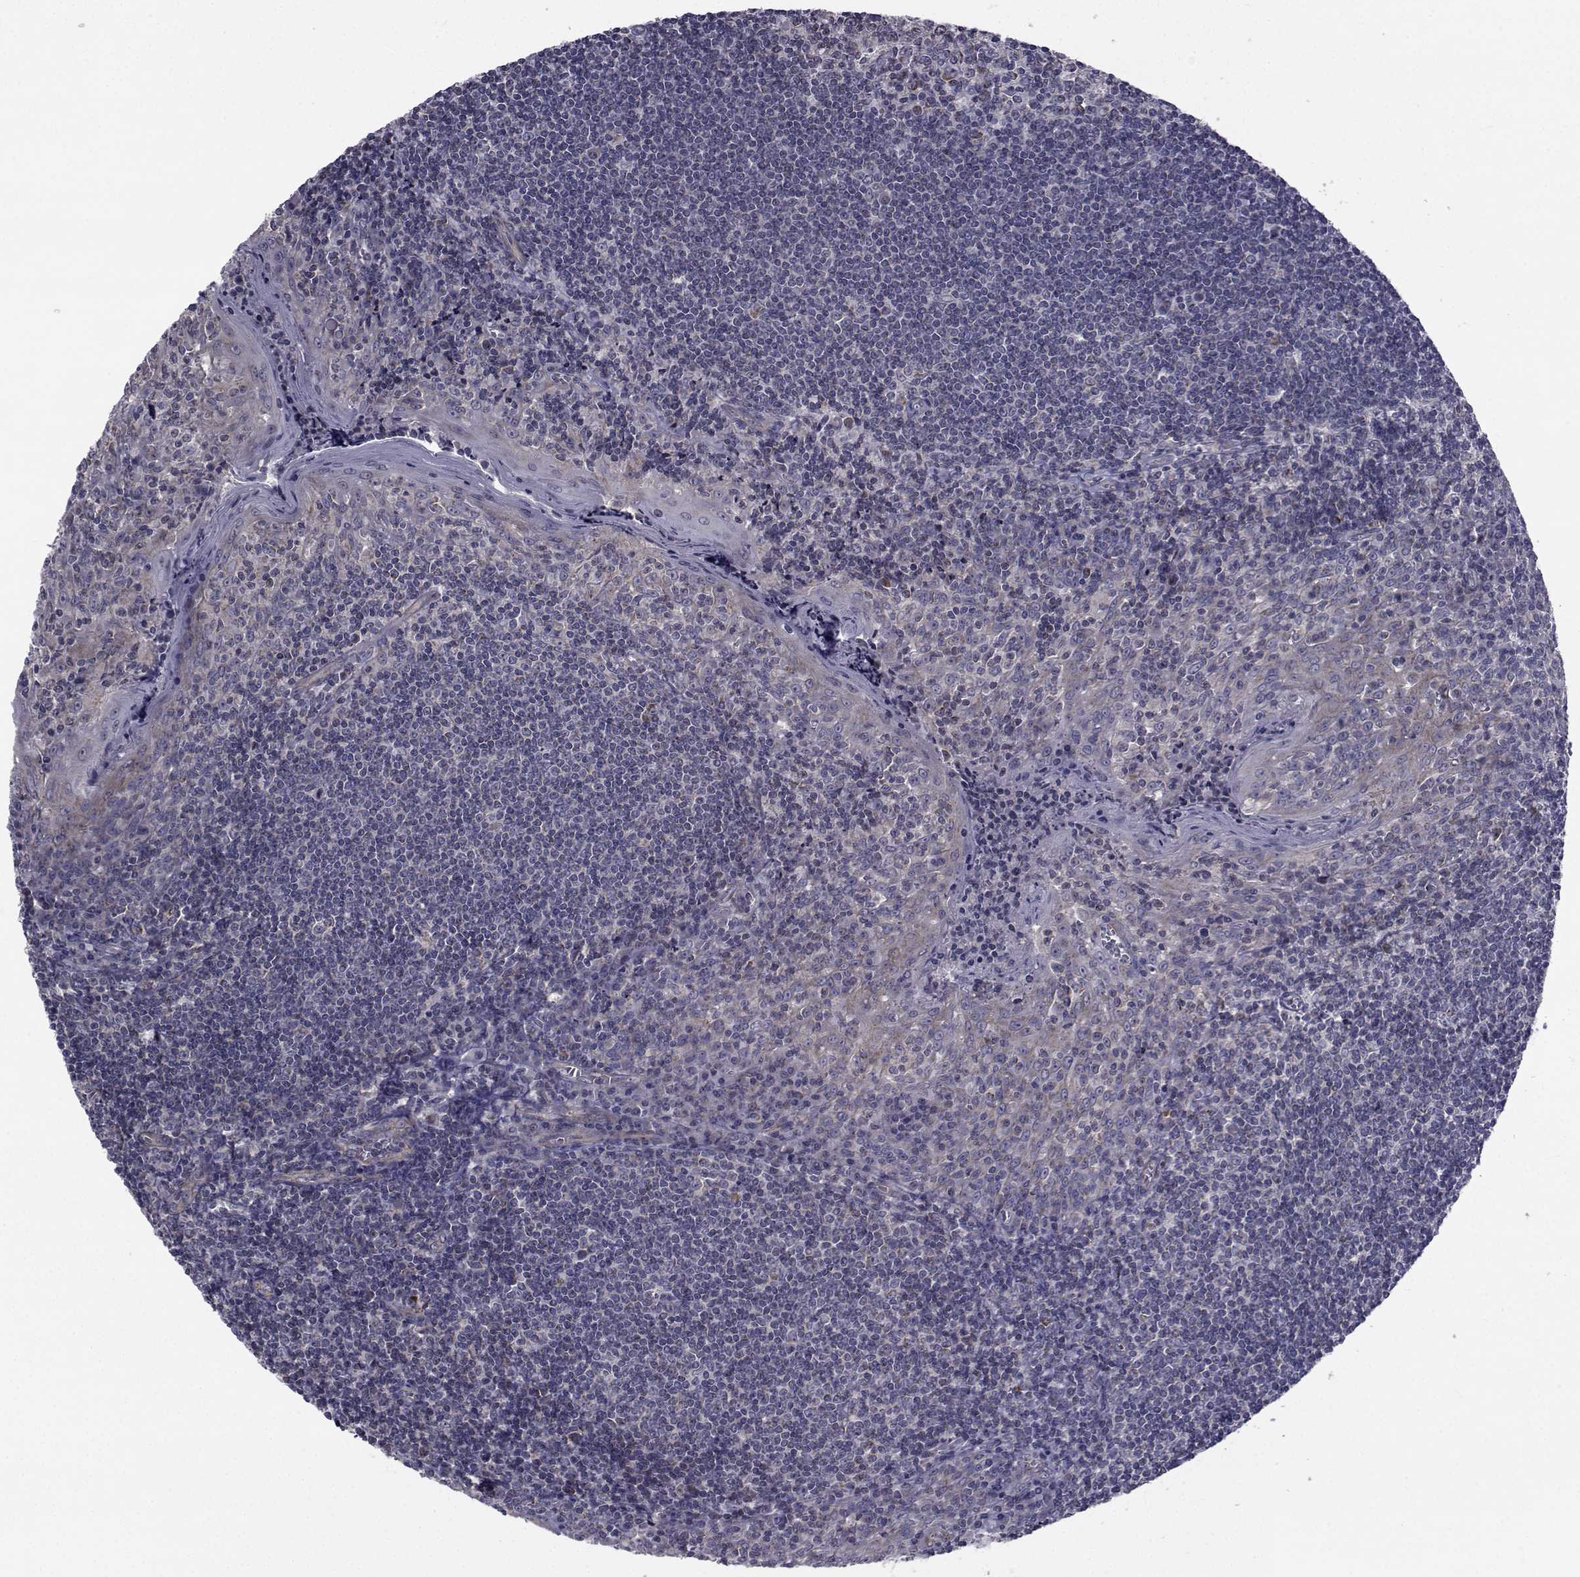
{"staining": {"intensity": "weak", "quantity": "<25%", "location": "cytoplasmic/membranous"}, "tissue": "tonsil", "cell_type": "Germinal center cells", "image_type": "normal", "snomed": [{"axis": "morphology", "description": "Normal tissue, NOS"}, {"axis": "topography", "description": "Tonsil"}], "caption": "DAB (3,3'-diaminobenzidine) immunohistochemical staining of benign tonsil exhibits no significant positivity in germinal center cells.", "gene": "CFAP74", "patient": {"sex": "male", "age": 33}}